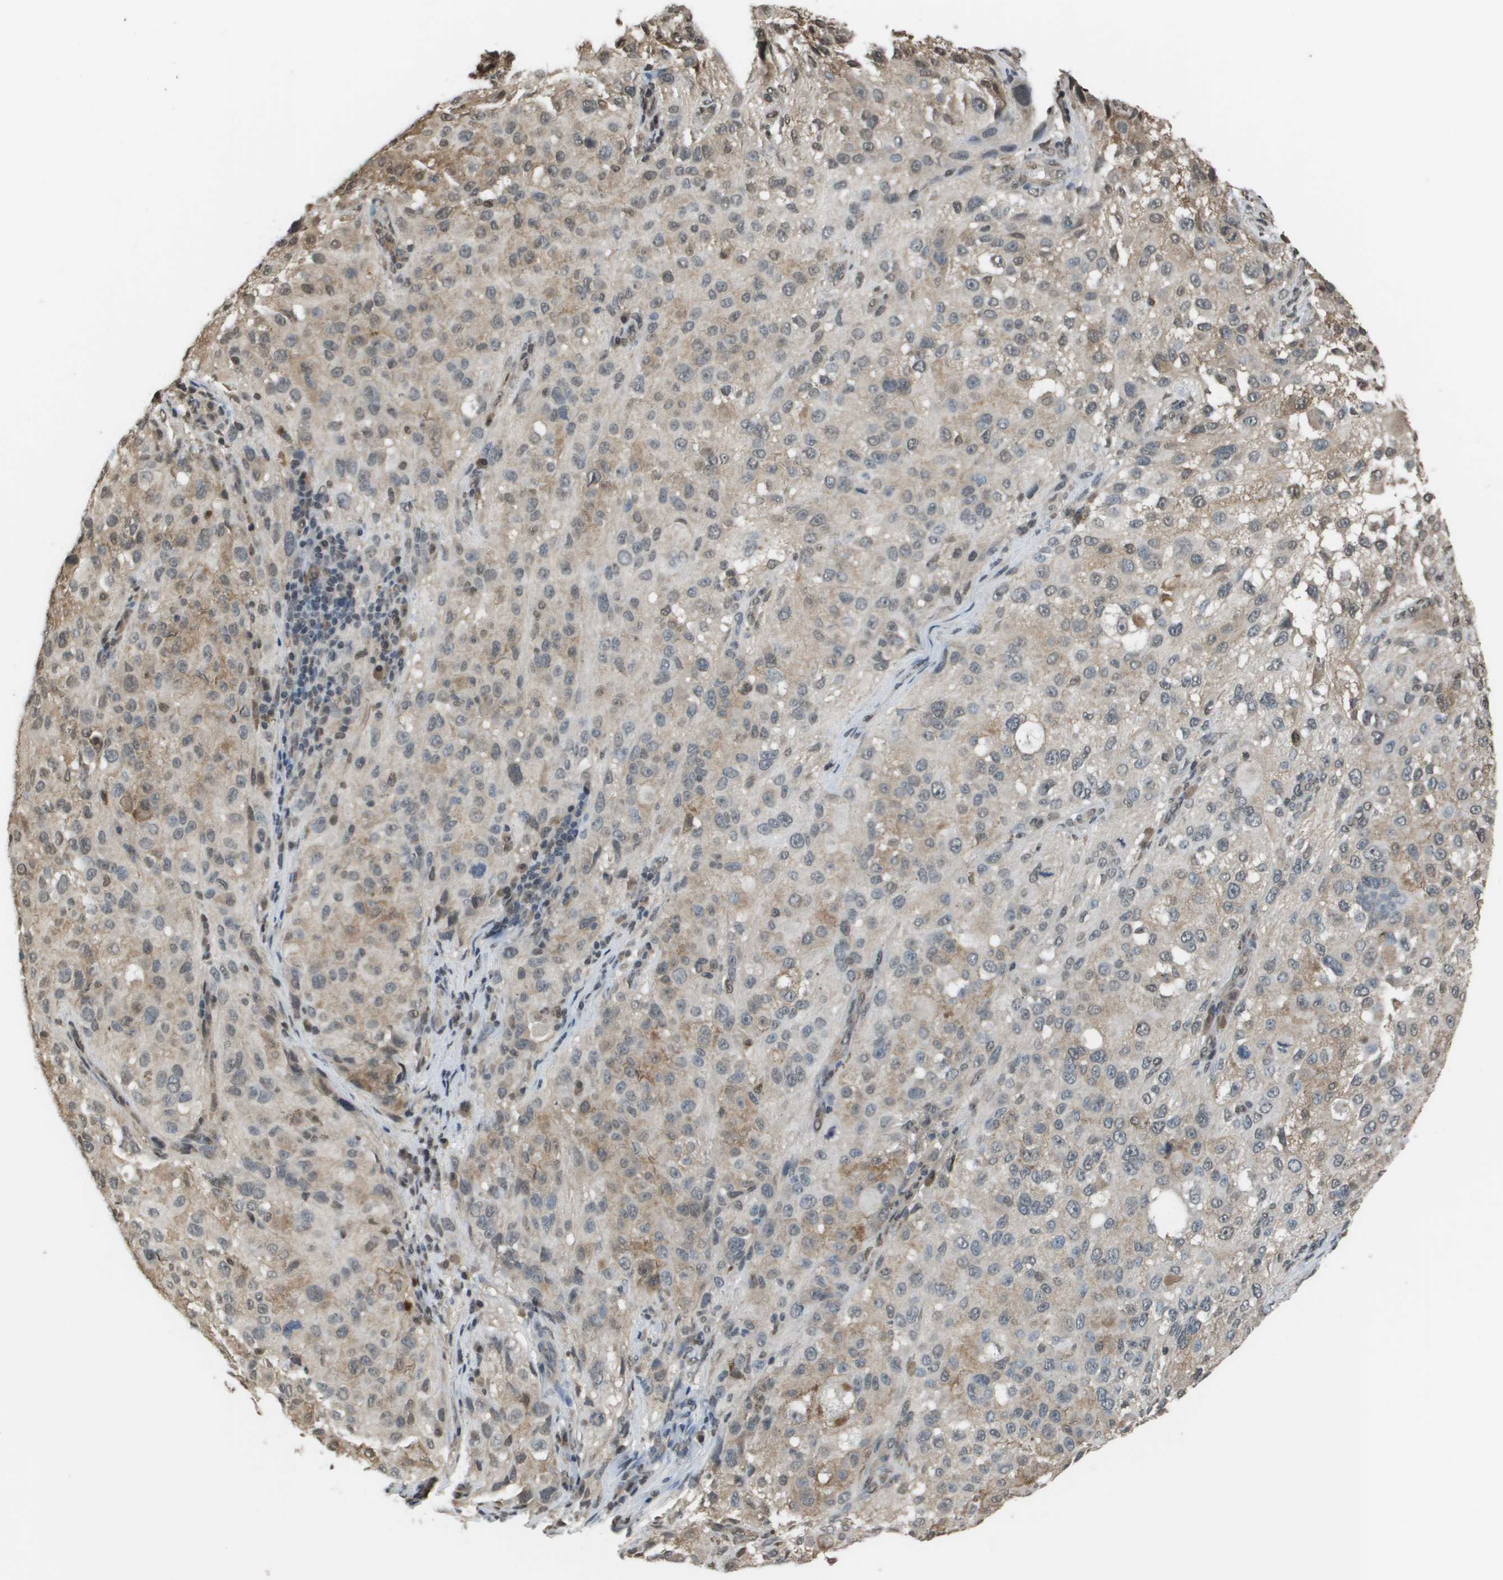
{"staining": {"intensity": "weak", "quantity": "<25%", "location": "cytoplasmic/membranous"}, "tissue": "melanoma", "cell_type": "Tumor cells", "image_type": "cancer", "snomed": [{"axis": "morphology", "description": "Necrosis, NOS"}, {"axis": "morphology", "description": "Malignant melanoma, NOS"}, {"axis": "topography", "description": "Skin"}], "caption": "Photomicrograph shows no protein staining in tumor cells of melanoma tissue.", "gene": "NDRG2", "patient": {"sex": "female", "age": 87}}